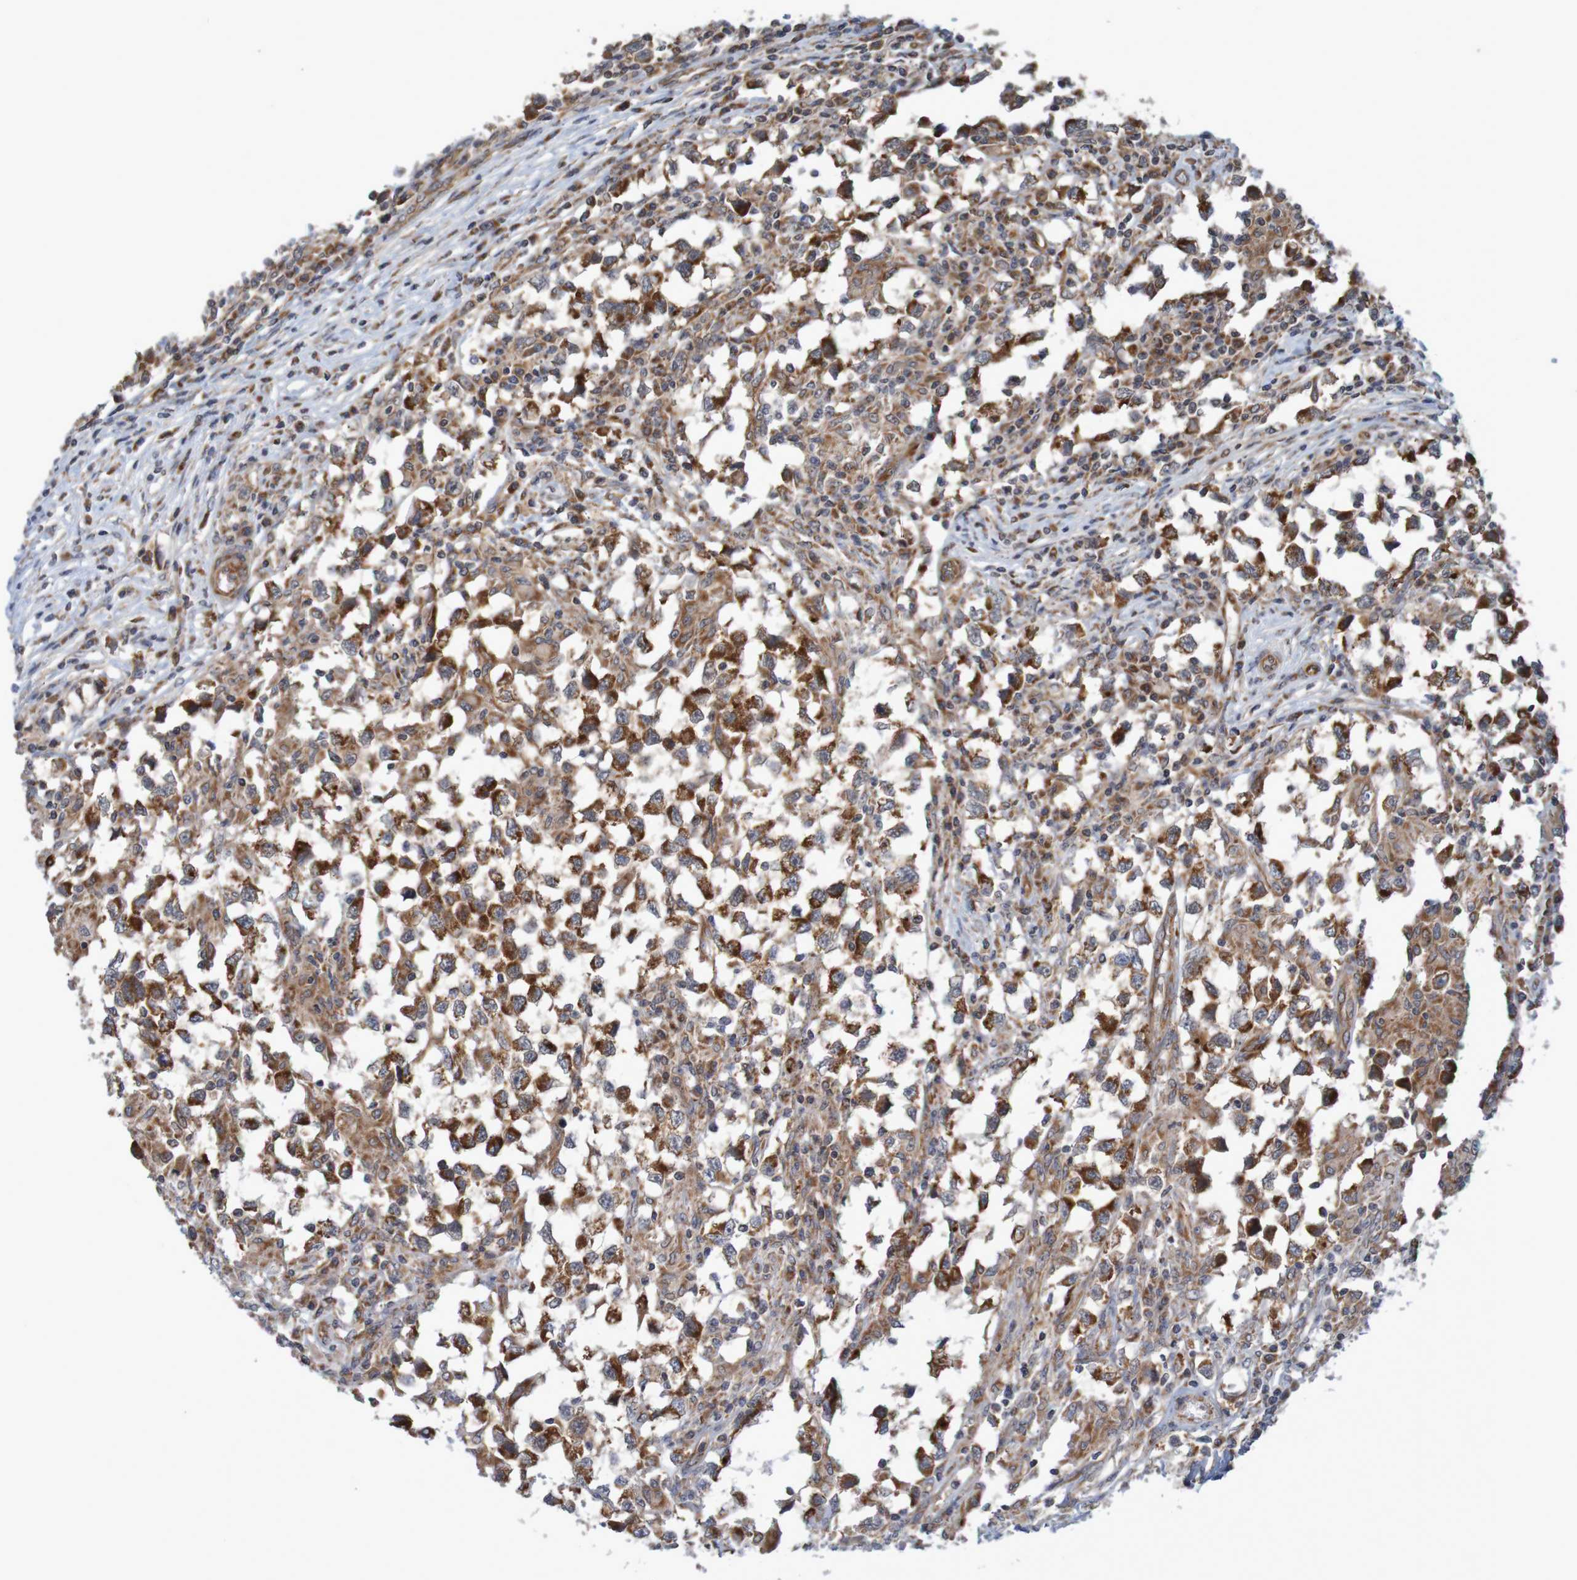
{"staining": {"intensity": "strong", "quantity": ">75%", "location": "cytoplasmic/membranous"}, "tissue": "testis cancer", "cell_type": "Tumor cells", "image_type": "cancer", "snomed": [{"axis": "morphology", "description": "Carcinoma, Embryonal, NOS"}, {"axis": "topography", "description": "Testis"}], "caption": "Approximately >75% of tumor cells in human testis cancer display strong cytoplasmic/membranous protein staining as visualized by brown immunohistochemical staining.", "gene": "MRPL52", "patient": {"sex": "male", "age": 21}}